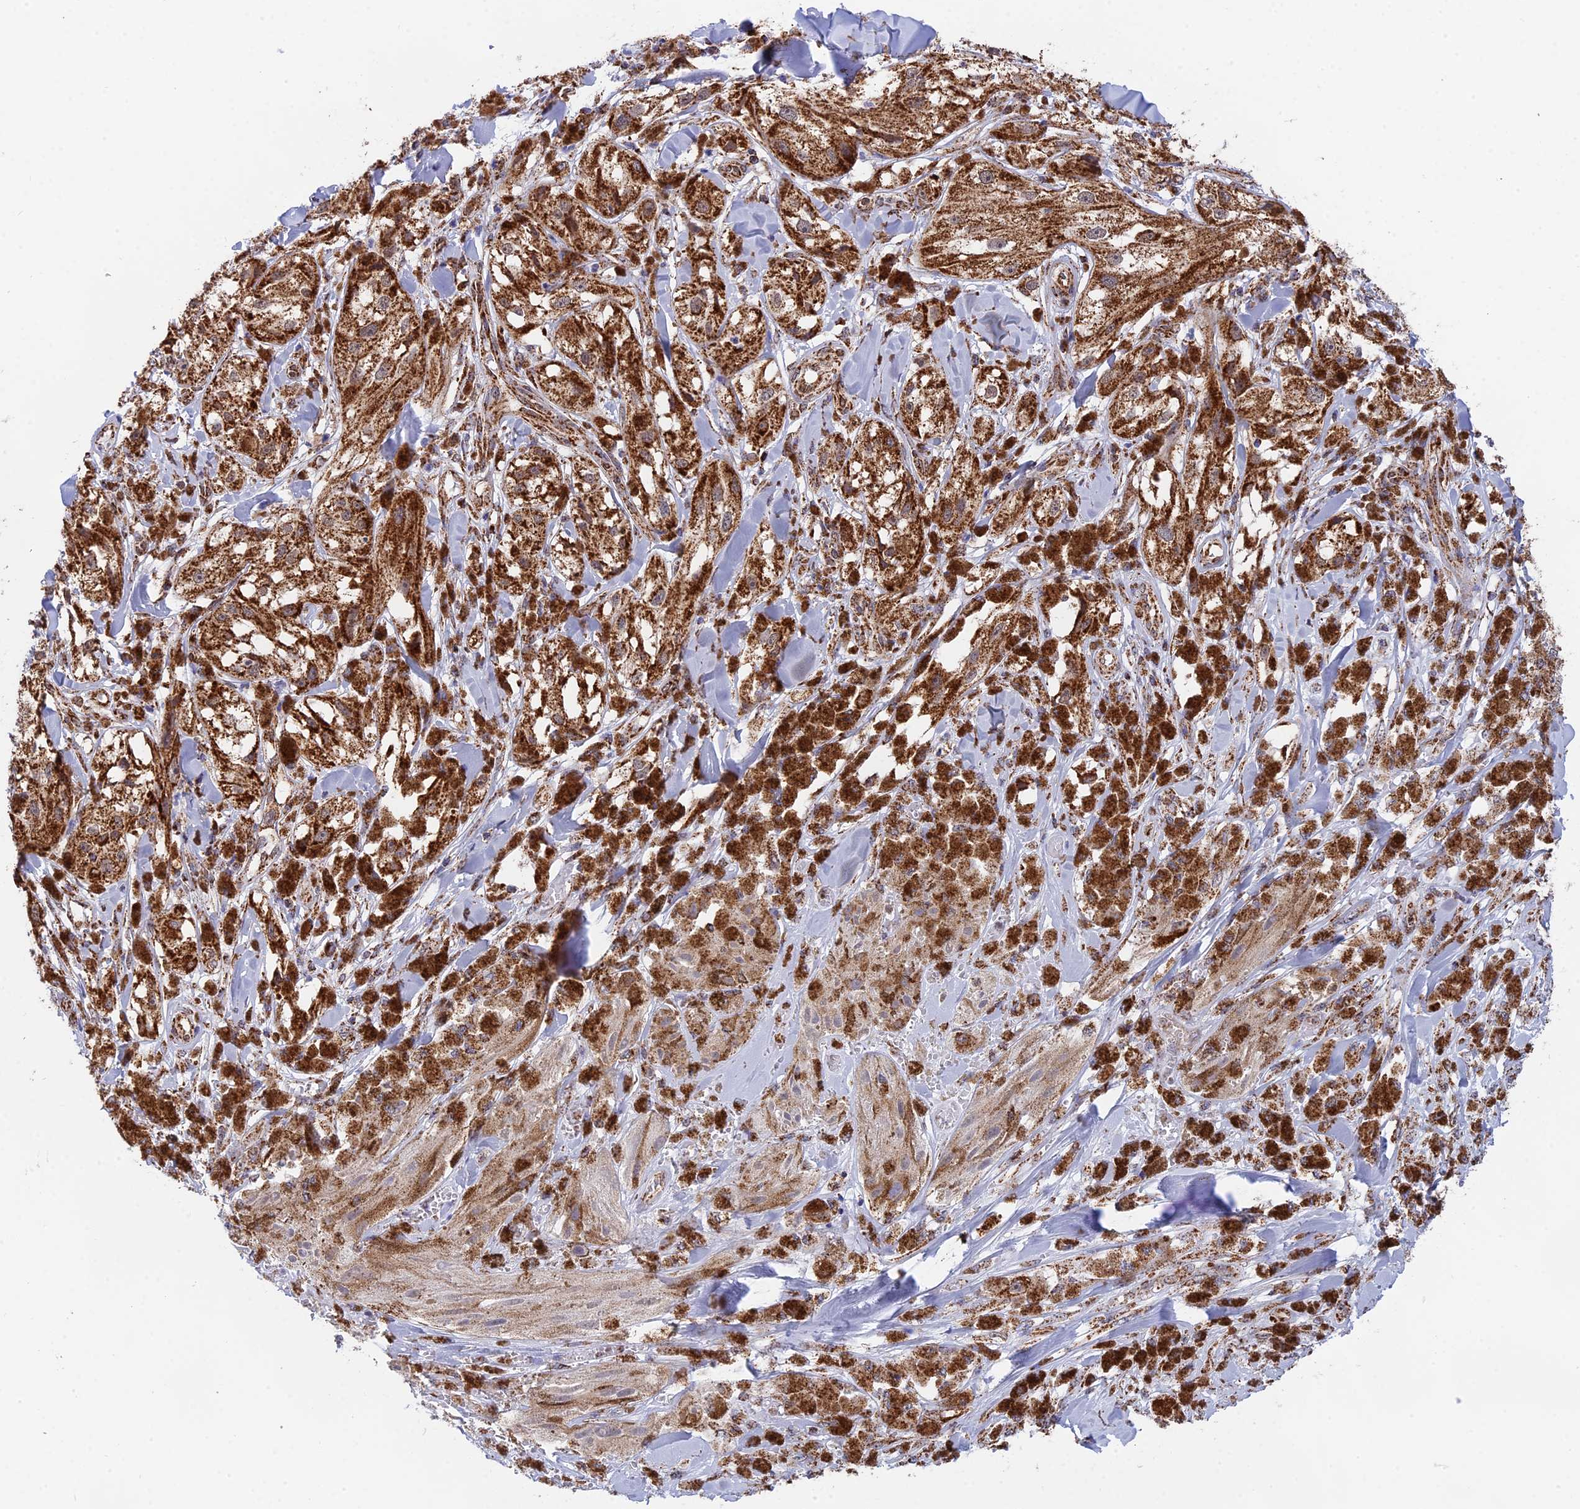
{"staining": {"intensity": "strong", "quantity": ">75%", "location": "cytoplasmic/membranous"}, "tissue": "melanoma", "cell_type": "Tumor cells", "image_type": "cancer", "snomed": [{"axis": "morphology", "description": "Malignant melanoma, NOS"}, {"axis": "topography", "description": "Skin"}], "caption": "Protein expression analysis of malignant melanoma displays strong cytoplasmic/membranous staining in about >75% of tumor cells.", "gene": "CDC16", "patient": {"sex": "male", "age": 88}}